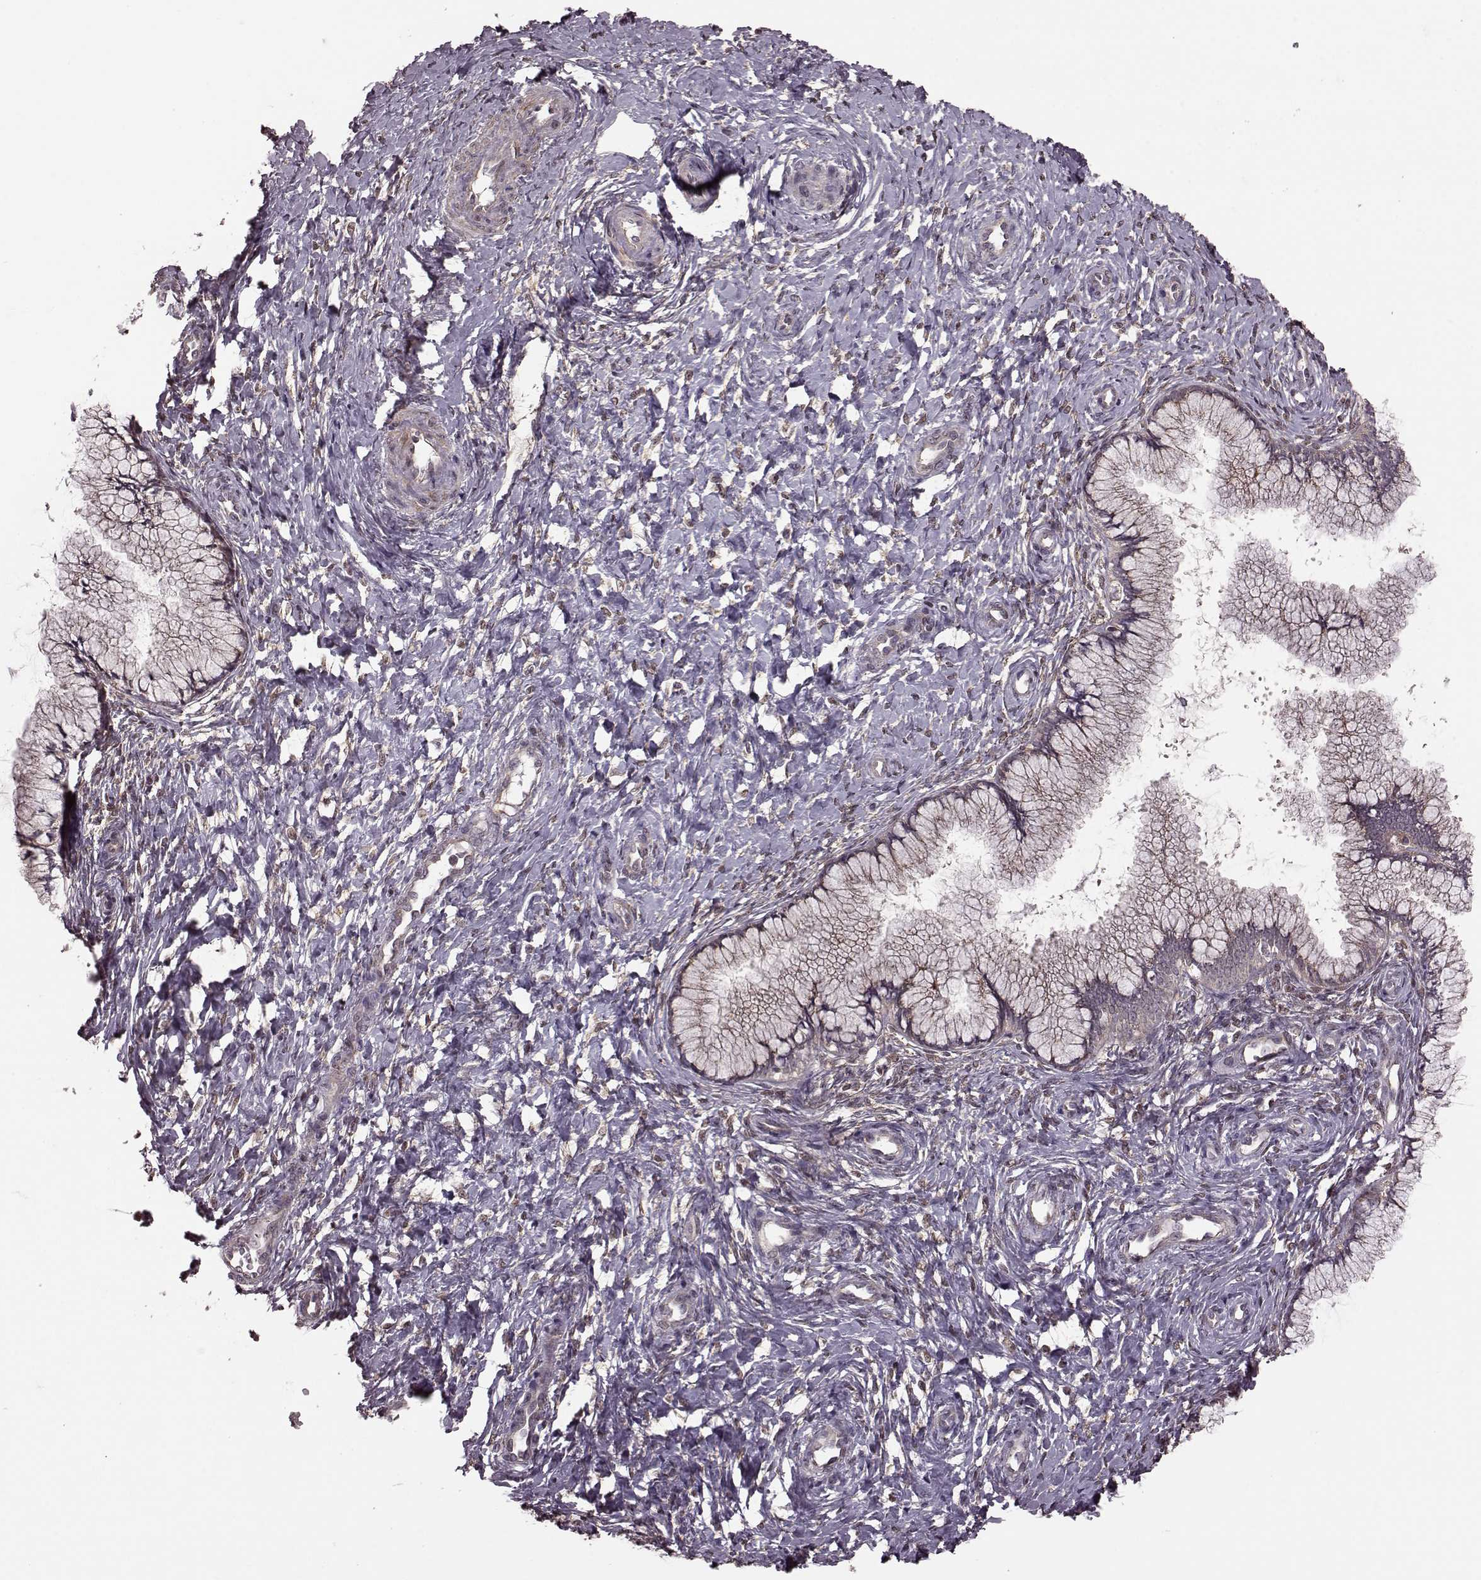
{"staining": {"intensity": "weak", "quantity": ">75%", "location": "cytoplasmic/membranous"}, "tissue": "cervix", "cell_type": "Glandular cells", "image_type": "normal", "snomed": [{"axis": "morphology", "description": "Normal tissue, NOS"}, {"axis": "topography", "description": "Cervix"}], "caption": "An image of cervix stained for a protein shows weak cytoplasmic/membranous brown staining in glandular cells.", "gene": "FNIP2", "patient": {"sex": "female", "age": 37}}